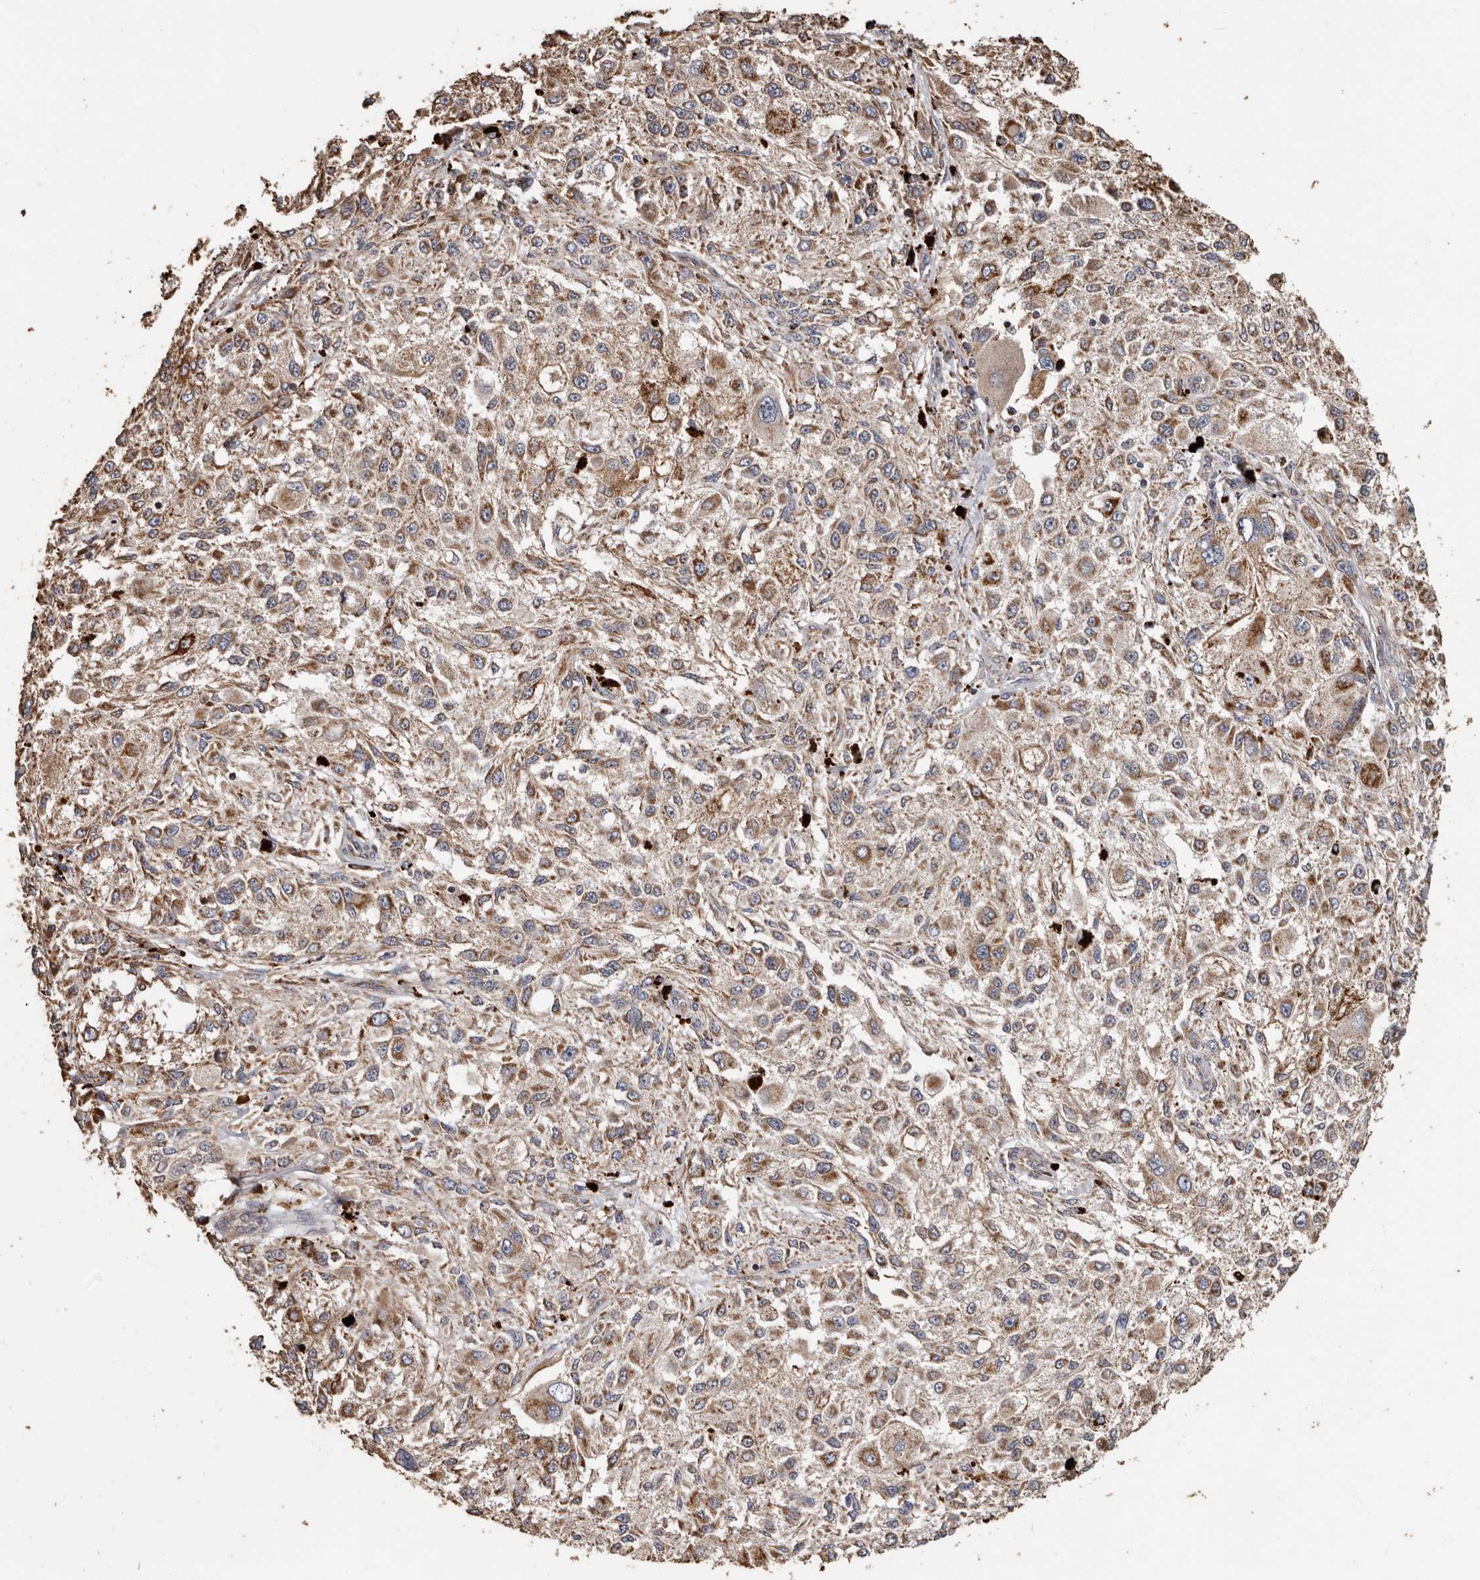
{"staining": {"intensity": "weak", "quantity": ">75%", "location": "cytoplasmic/membranous"}, "tissue": "melanoma", "cell_type": "Tumor cells", "image_type": "cancer", "snomed": [{"axis": "morphology", "description": "Necrosis, NOS"}, {"axis": "morphology", "description": "Malignant melanoma, NOS"}, {"axis": "topography", "description": "Skin"}], "caption": "Malignant melanoma tissue reveals weak cytoplasmic/membranous positivity in about >75% of tumor cells, visualized by immunohistochemistry. (Brightfield microscopy of DAB IHC at high magnification).", "gene": "OSGIN2", "patient": {"sex": "female", "age": 87}}